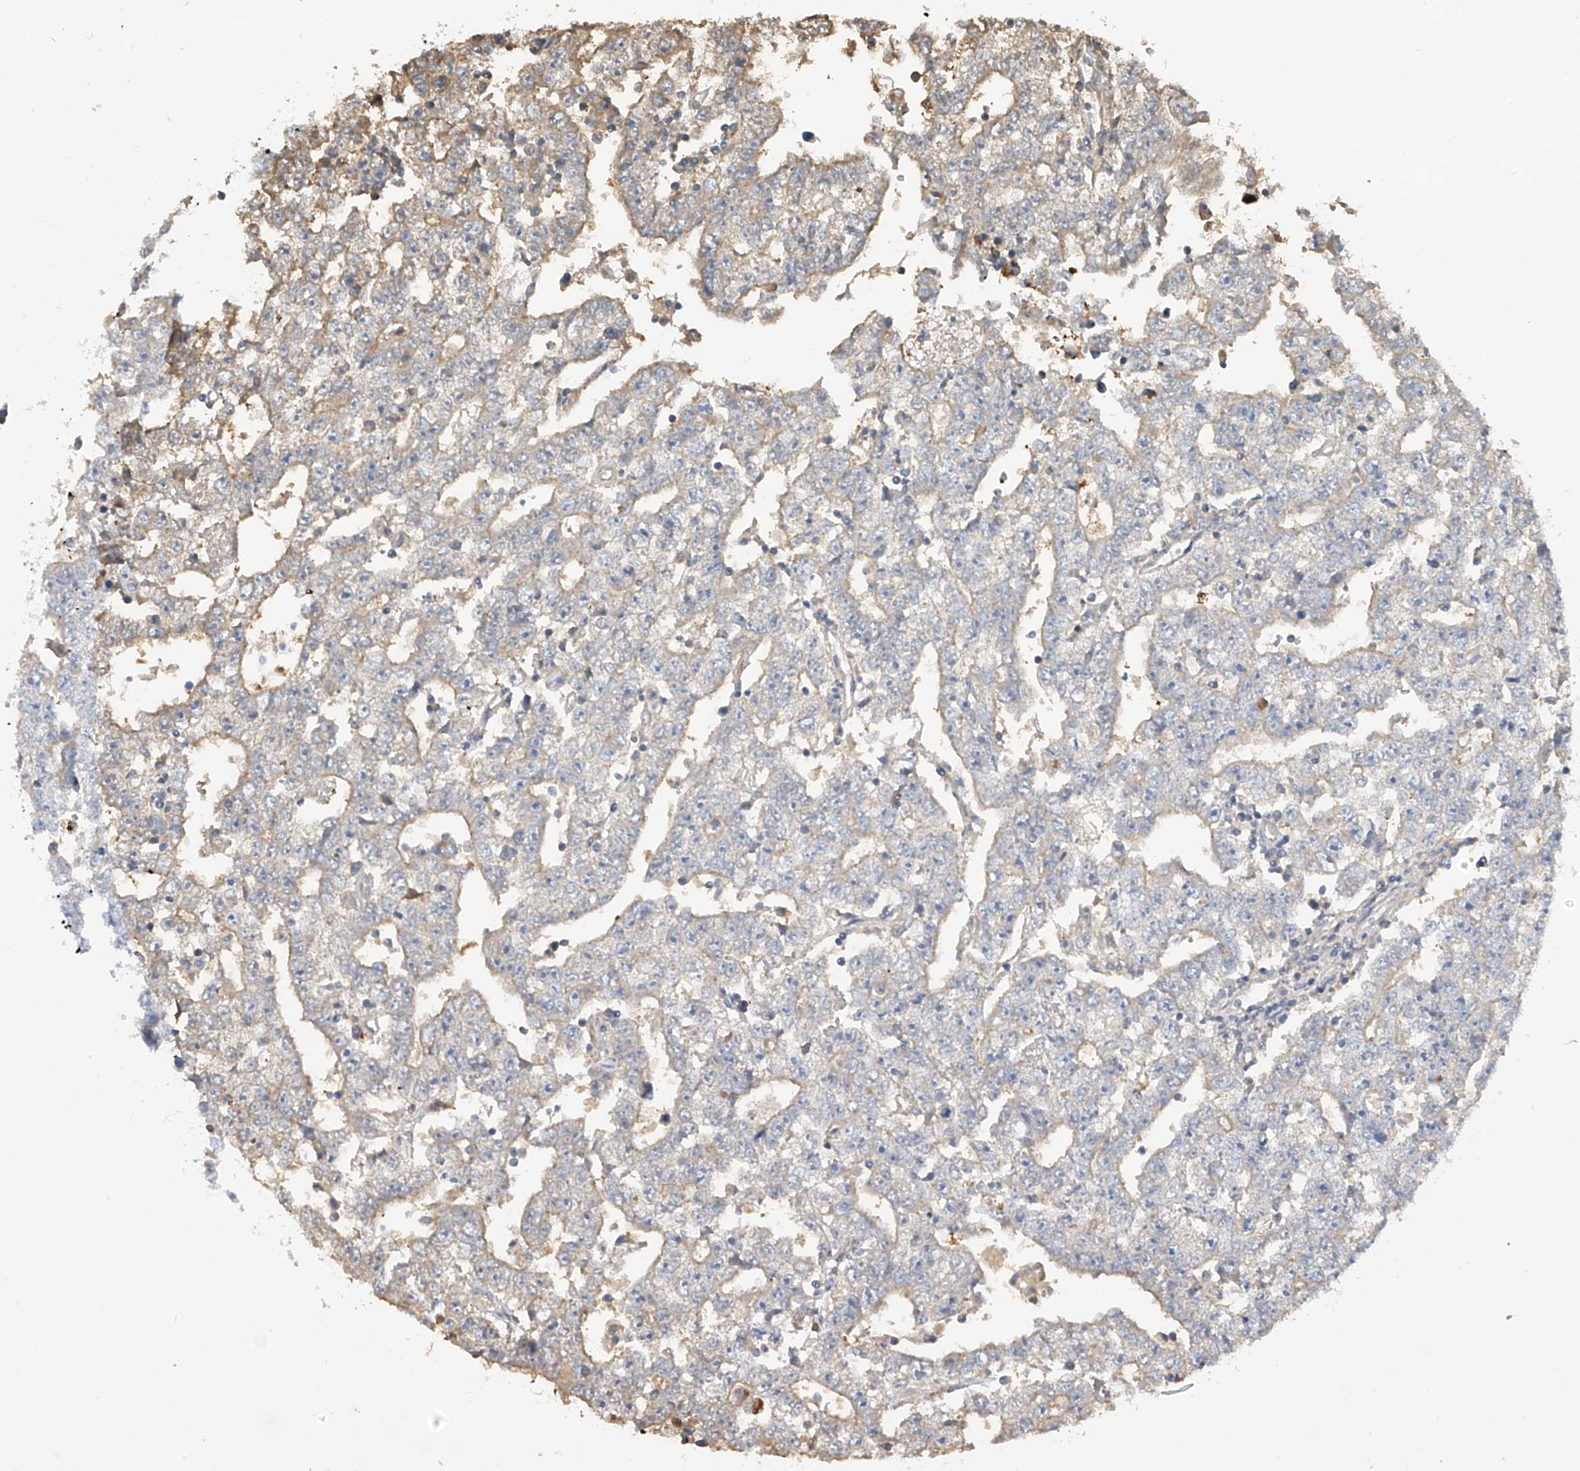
{"staining": {"intensity": "weak", "quantity": "<25%", "location": "cytoplasmic/membranous"}, "tissue": "testis cancer", "cell_type": "Tumor cells", "image_type": "cancer", "snomed": [{"axis": "morphology", "description": "Carcinoma, Embryonal, NOS"}, {"axis": "topography", "description": "Testis"}], "caption": "Immunohistochemistry photomicrograph of testis cancer (embryonal carcinoma) stained for a protein (brown), which shows no staining in tumor cells.", "gene": "PMM1", "patient": {"sex": "male", "age": 25}}